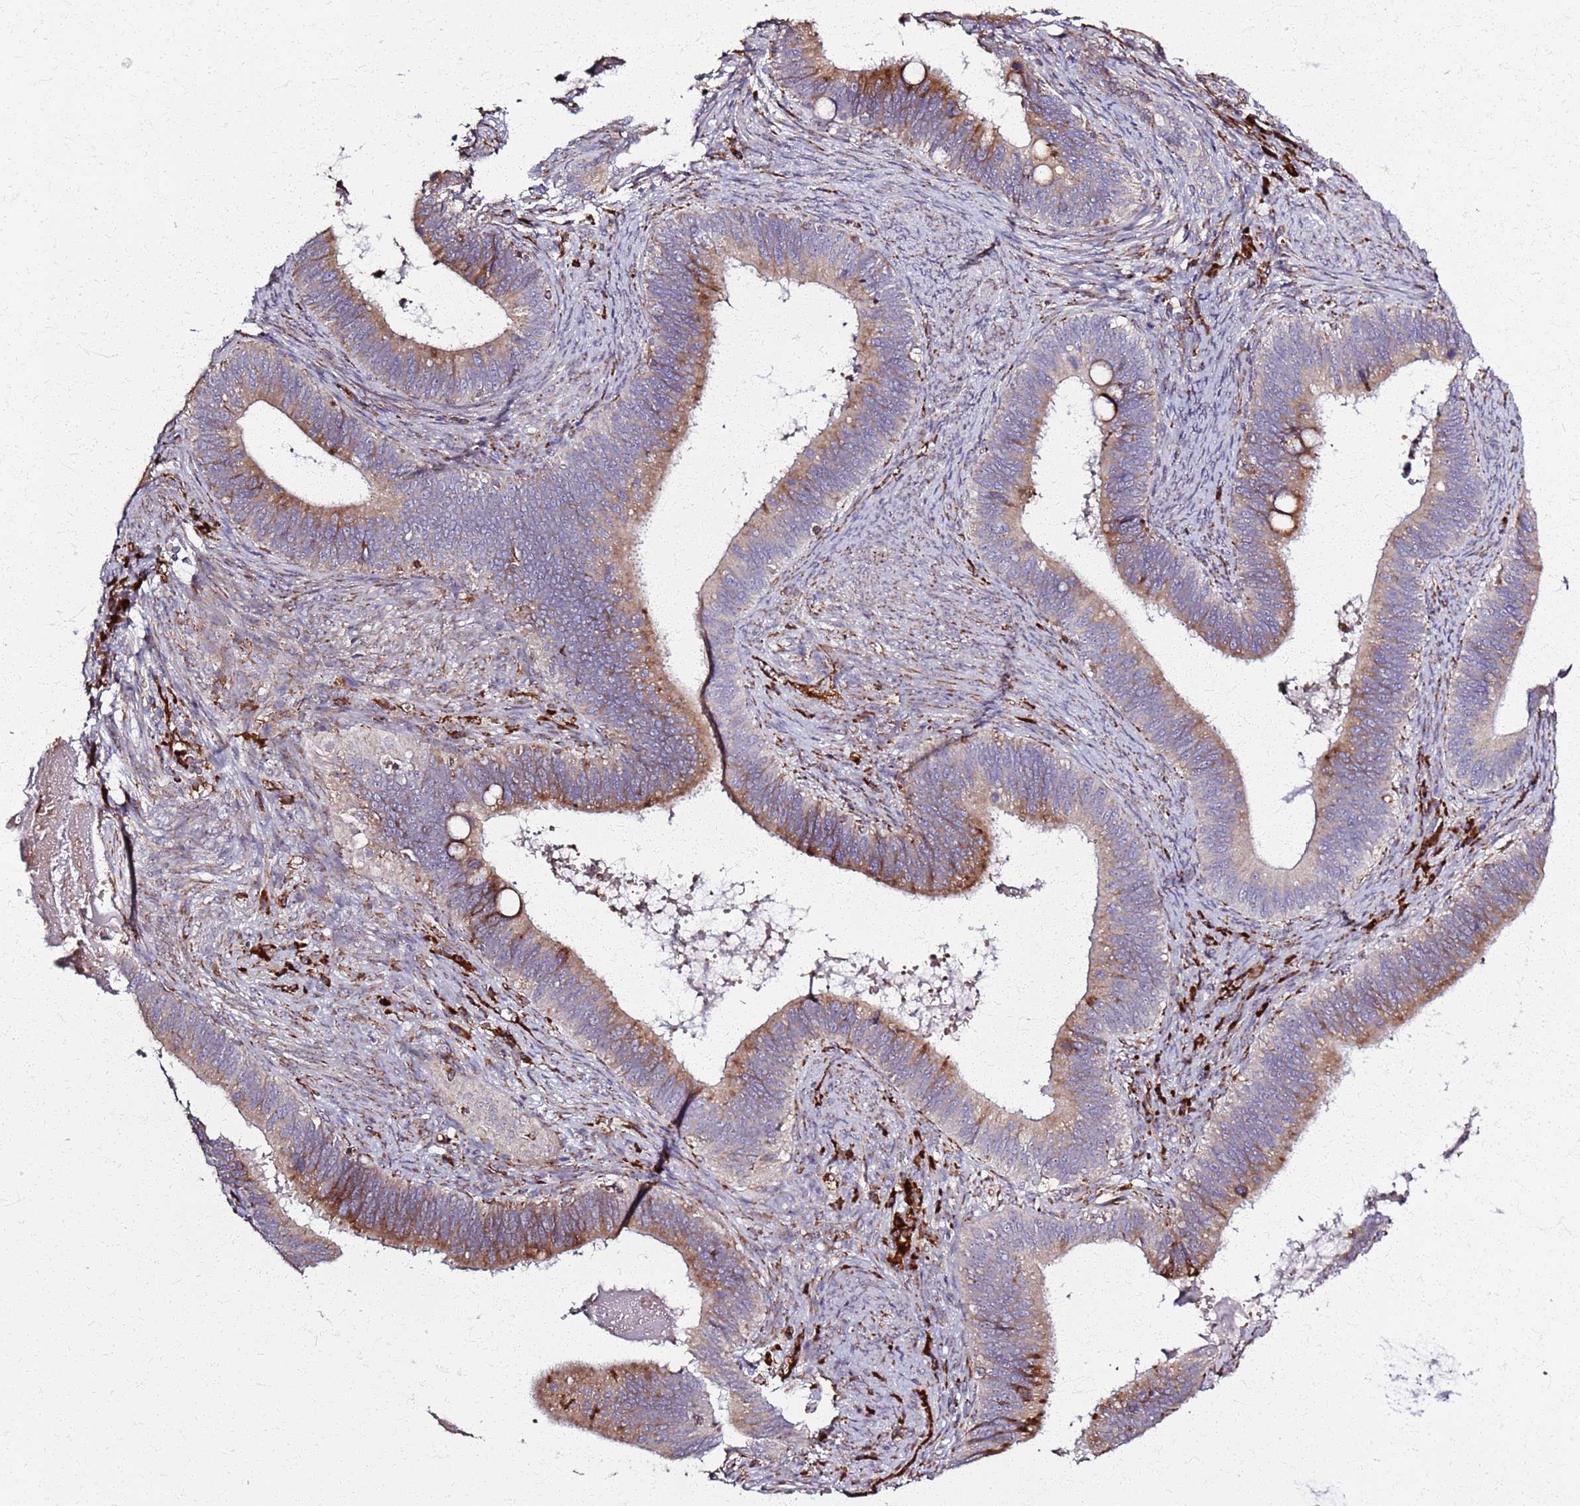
{"staining": {"intensity": "moderate", "quantity": "25%-75%", "location": "cytoplasmic/membranous"}, "tissue": "cervical cancer", "cell_type": "Tumor cells", "image_type": "cancer", "snomed": [{"axis": "morphology", "description": "Adenocarcinoma, NOS"}, {"axis": "topography", "description": "Cervix"}], "caption": "Brown immunohistochemical staining in human cervical cancer (adenocarcinoma) exhibits moderate cytoplasmic/membranous staining in approximately 25%-75% of tumor cells. (DAB IHC, brown staining for protein, blue staining for nuclei).", "gene": "KRI1", "patient": {"sex": "female", "age": 42}}